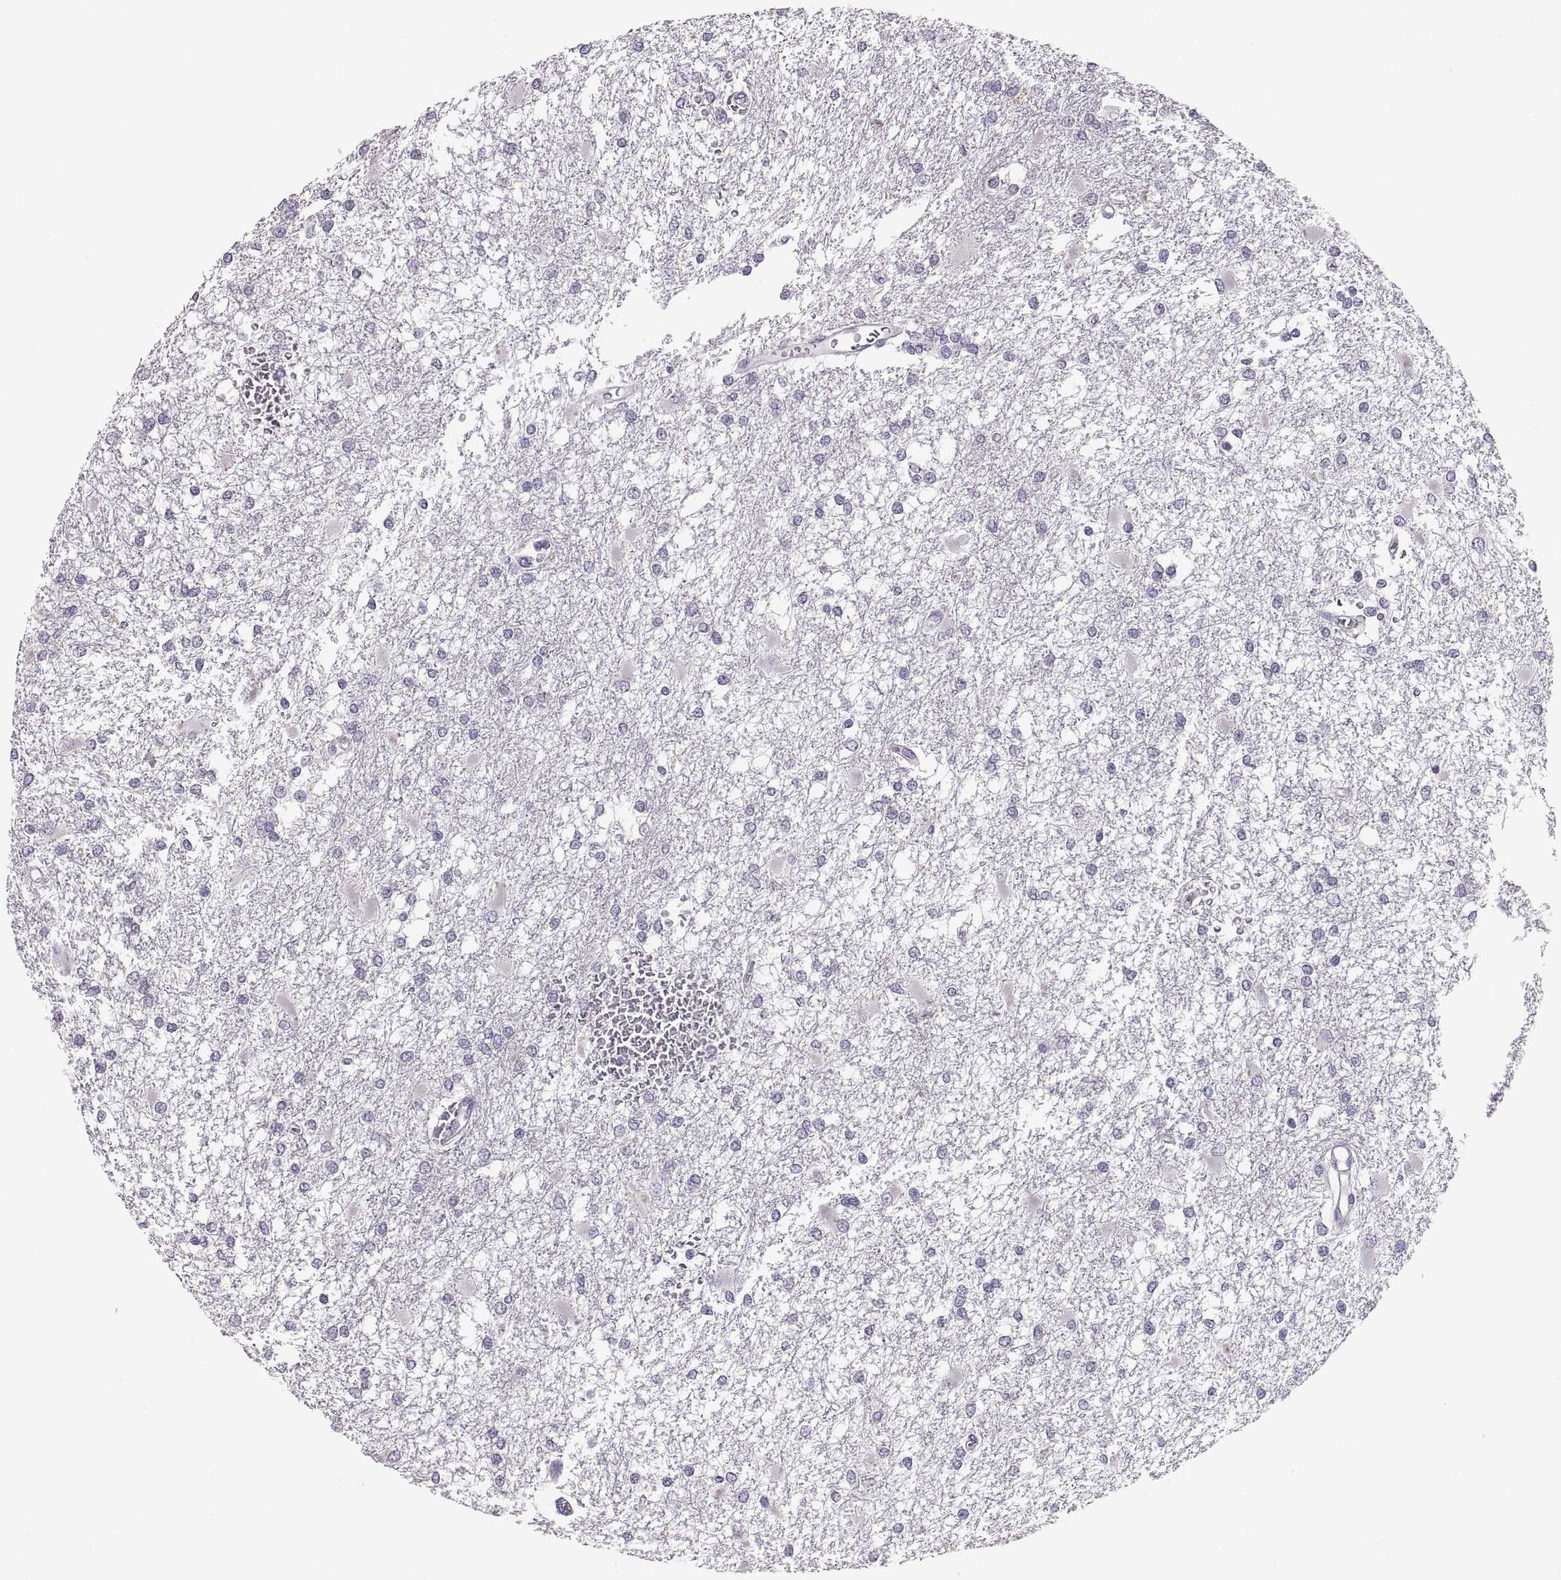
{"staining": {"intensity": "negative", "quantity": "none", "location": "none"}, "tissue": "glioma", "cell_type": "Tumor cells", "image_type": "cancer", "snomed": [{"axis": "morphology", "description": "Glioma, malignant, High grade"}, {"axis": "topography", "description": "Cerebral cortex"}], "caption": "IHC photomicrograph of human high-grade glioma (malignant) stained for a protein (brown), which shows no expression in tumor cells.", "gene": "ADH6", "patient": {"sex": "male", "age": 79}}